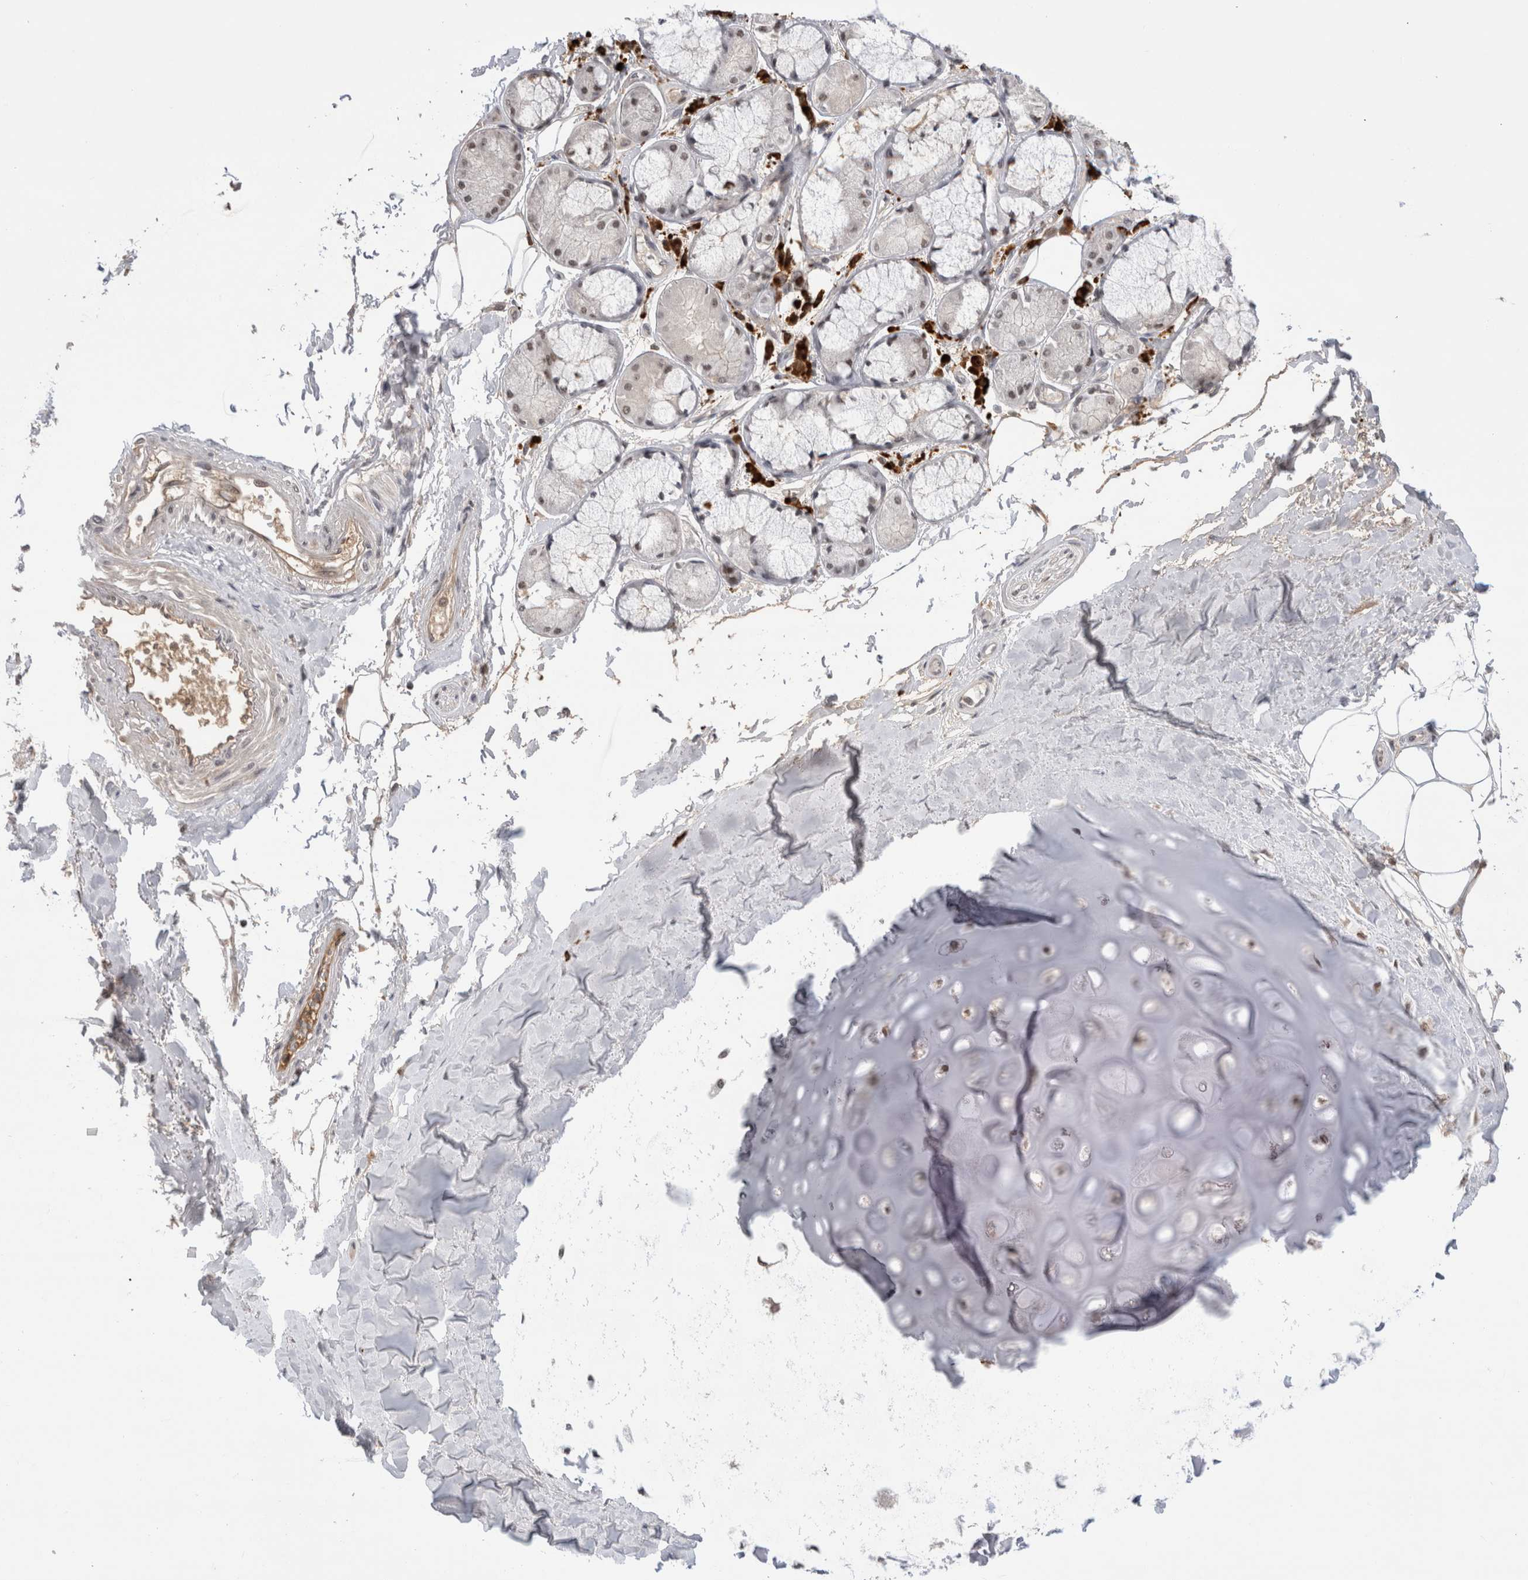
{"staining": {"intensity": "negative", "quantity": "none", "location": "none"}, "tissue": "adipose tissue", "cell_type": "Adipocytes", "image_type": "normal", "snomed": [{"axis": "morphology", "description": "Normal tissue, NOS"}, {"axis": "topography", "description": "Bronchus"}], "caption": "IHC of normal adipose tissue shows no positivity in adipocytes.", "gene": "ZNF24", "patient": {"sex": "male", "age": 66}}